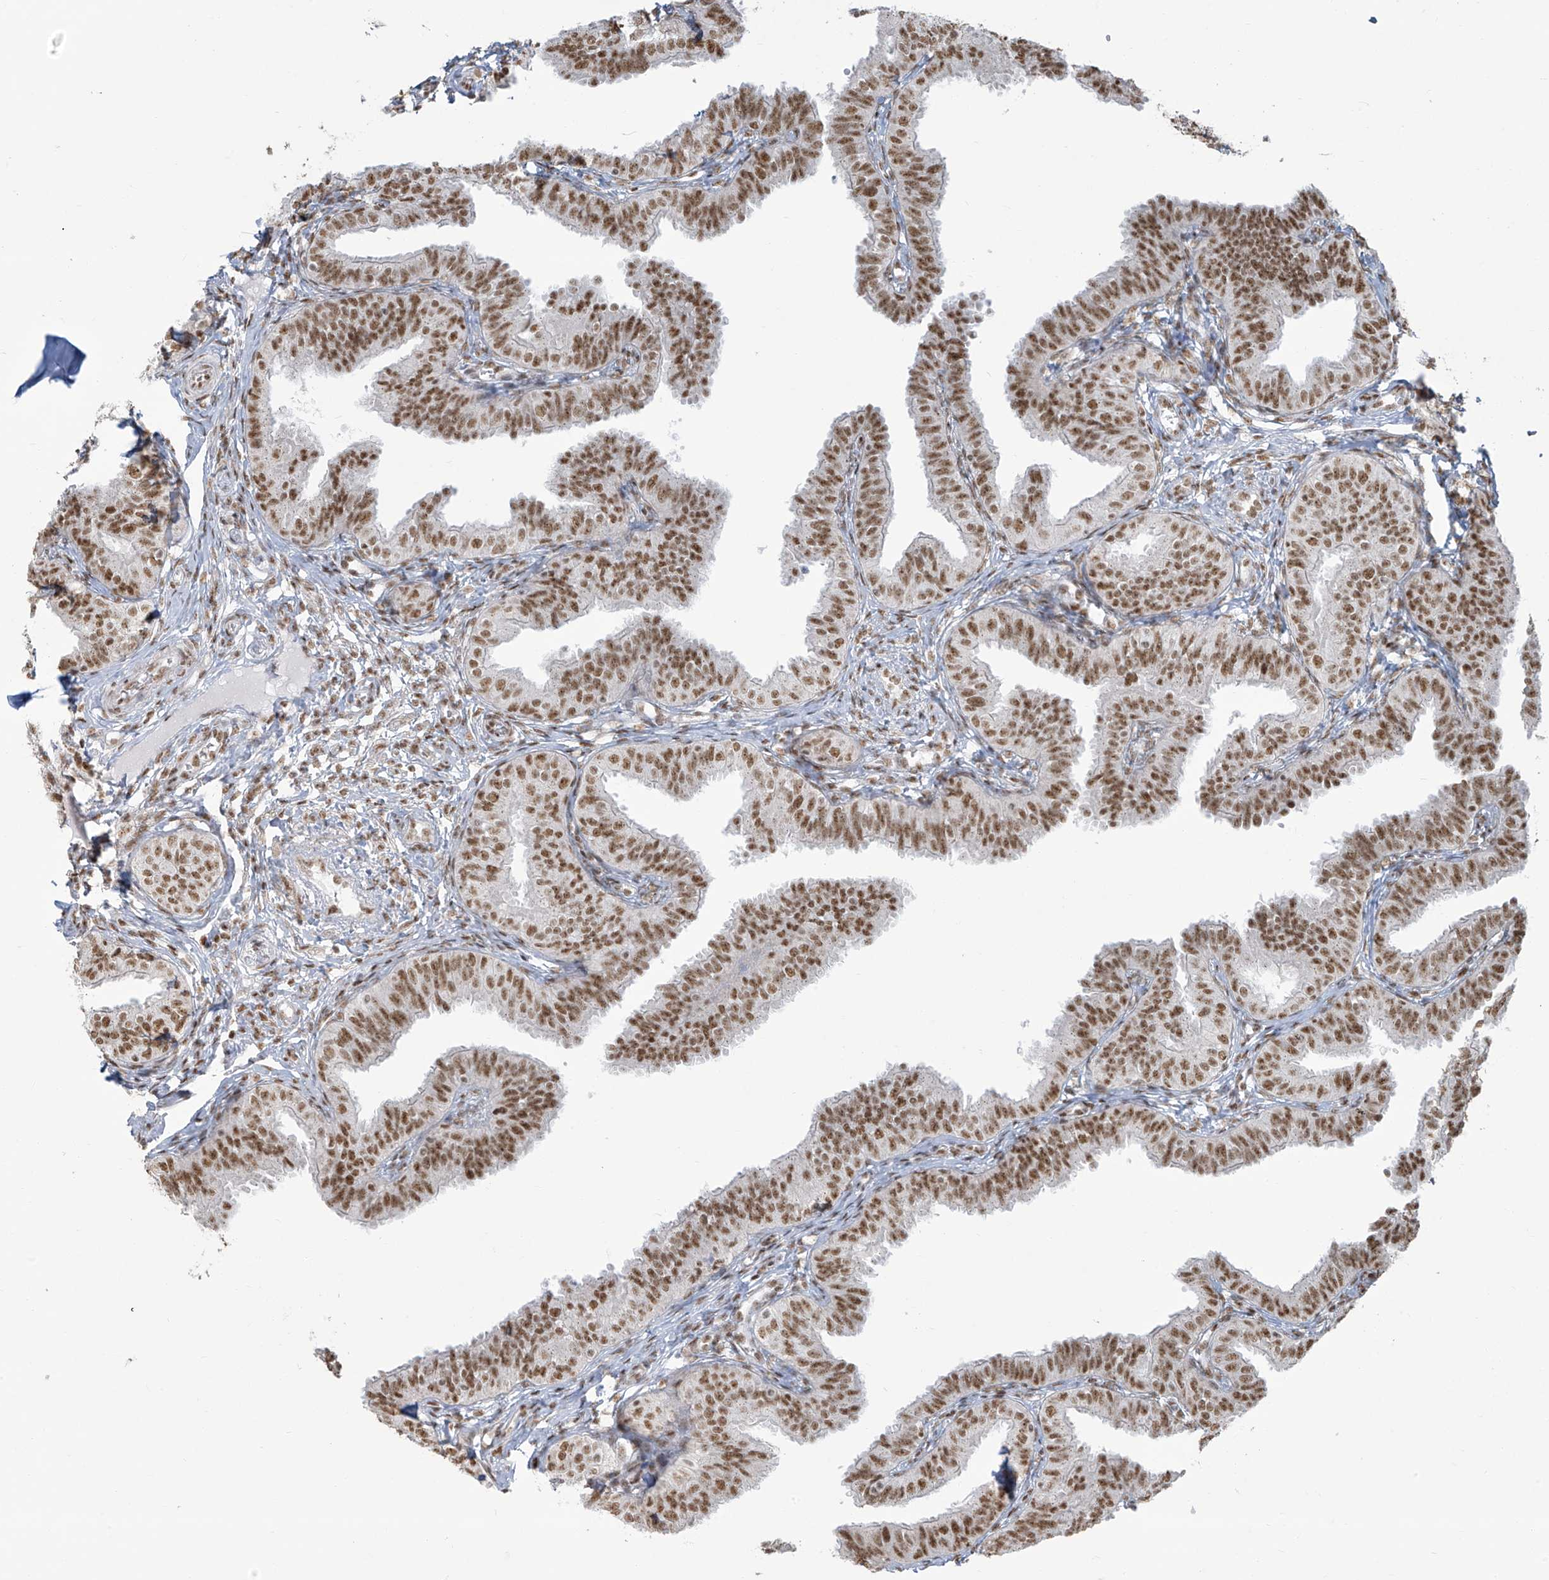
{"staining": {"intensity": "strong", "quantity": ">75%", "location": "nuclear"}, "tissue": "fallopian tube", "cell_type": "Glandular cells", "image_type": "normal", "snomed": [{"axis": "morphology", "description": "Normal tissue, NOS"}, {"axis": "topography", "description": "Fallopian tube"}], "caption": "Protein staining of unremarkable fallopian tube displays strong nuclear expression in about >75% of glandular cells. (DAB = brown stain, brightfield microscopy at high magnification).", "gene": "MS4A6A", "patient": {"sex": "female", "age": 35}}